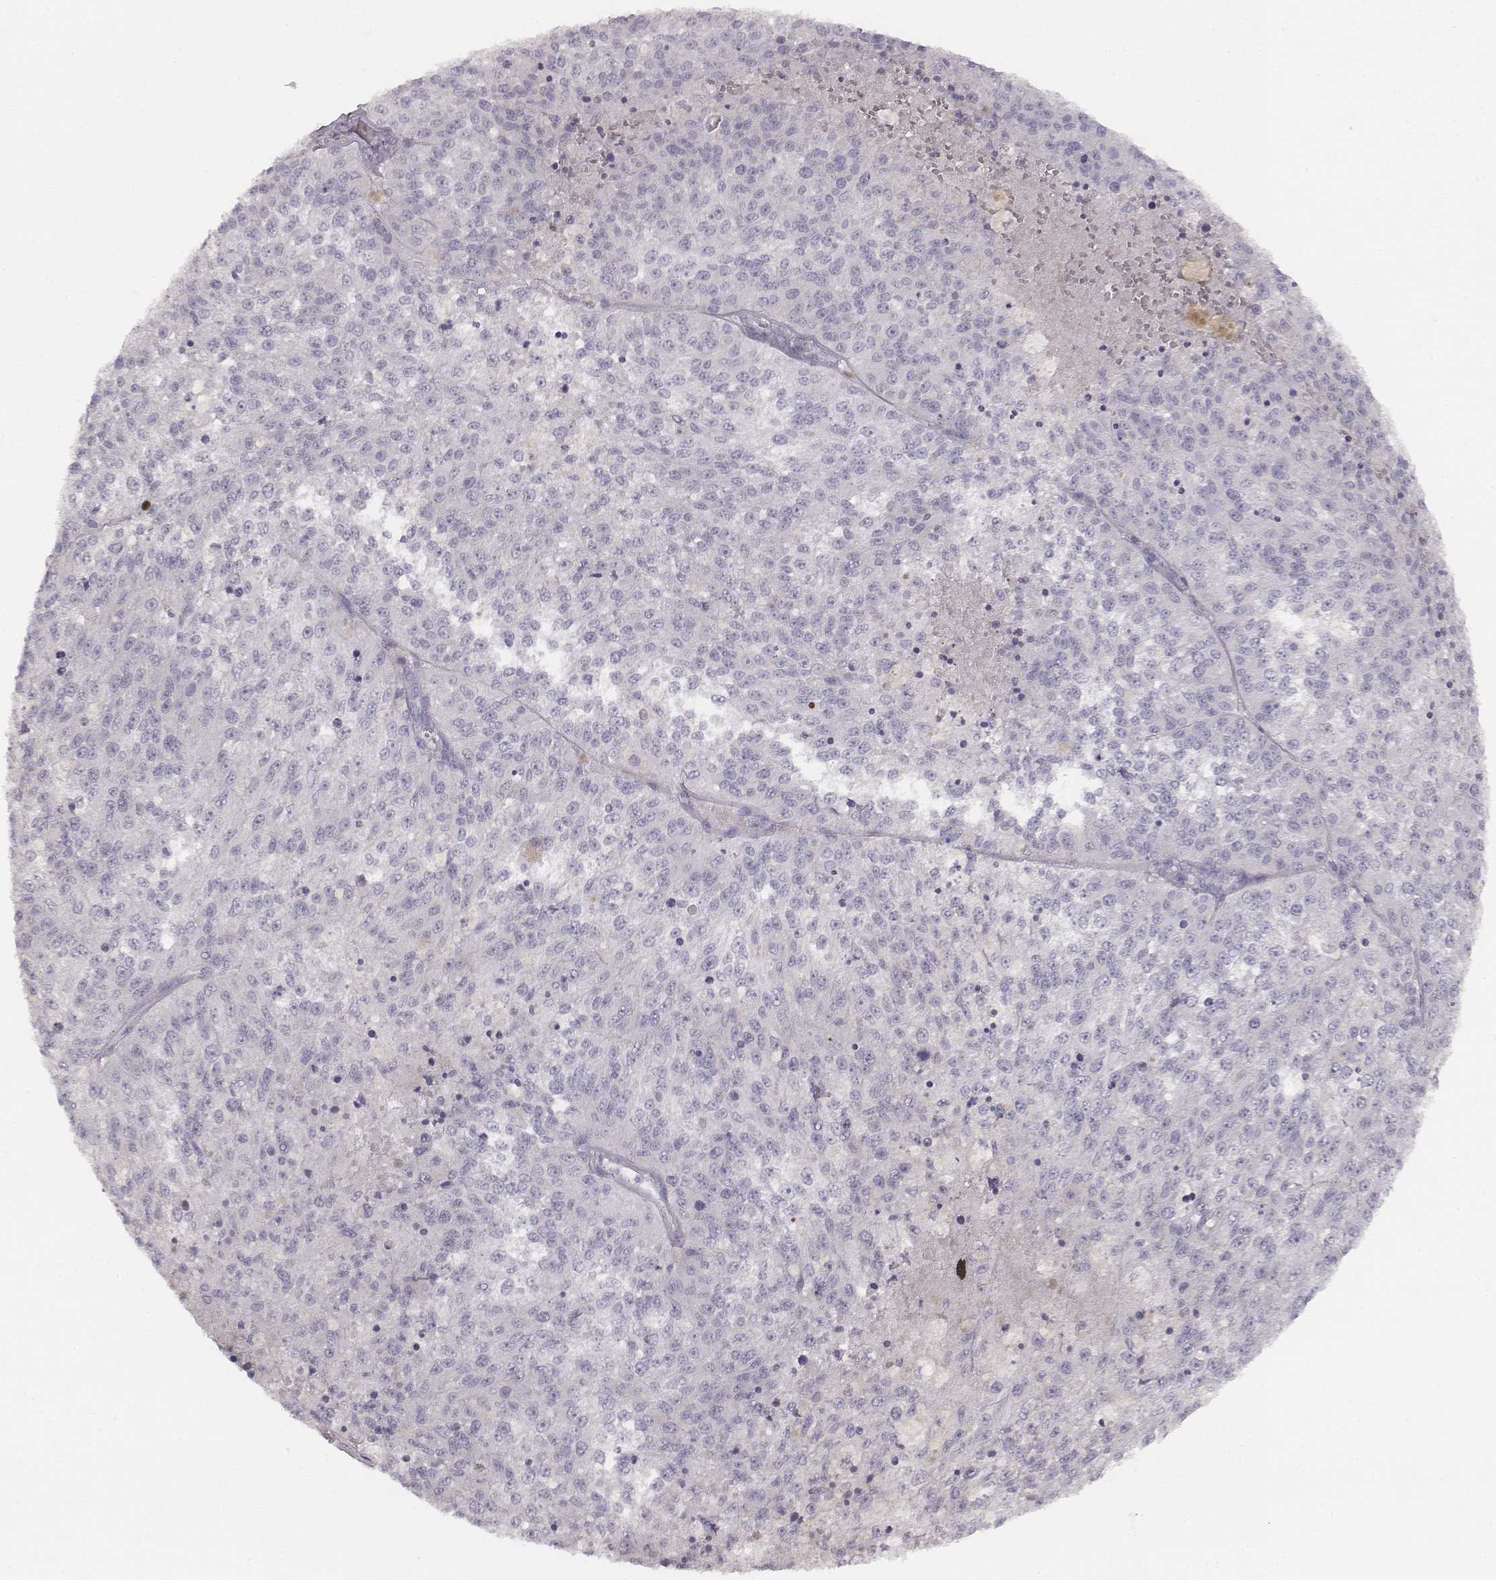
{"staining": {"intensity": "negative", "quantity": "none", "location": "none"}, "tissue": "melanoma", "cell_type": "Tumor cells", "image_type": "cancer", "snomed": [{"axis": "morphology", "description": "Malignant melanoma, Metastatic site"}, {"axis": "topography", "description": "Lymph node"}], "caption": "An immunohistochemistry (IHC) image of malignant melanoma (metastatic site) is shown. There is no staining in tumor cells of malignant melanoma (metastatic site).", "gene": "MYH6", "patient": {"sex": "female", "age": 64}}